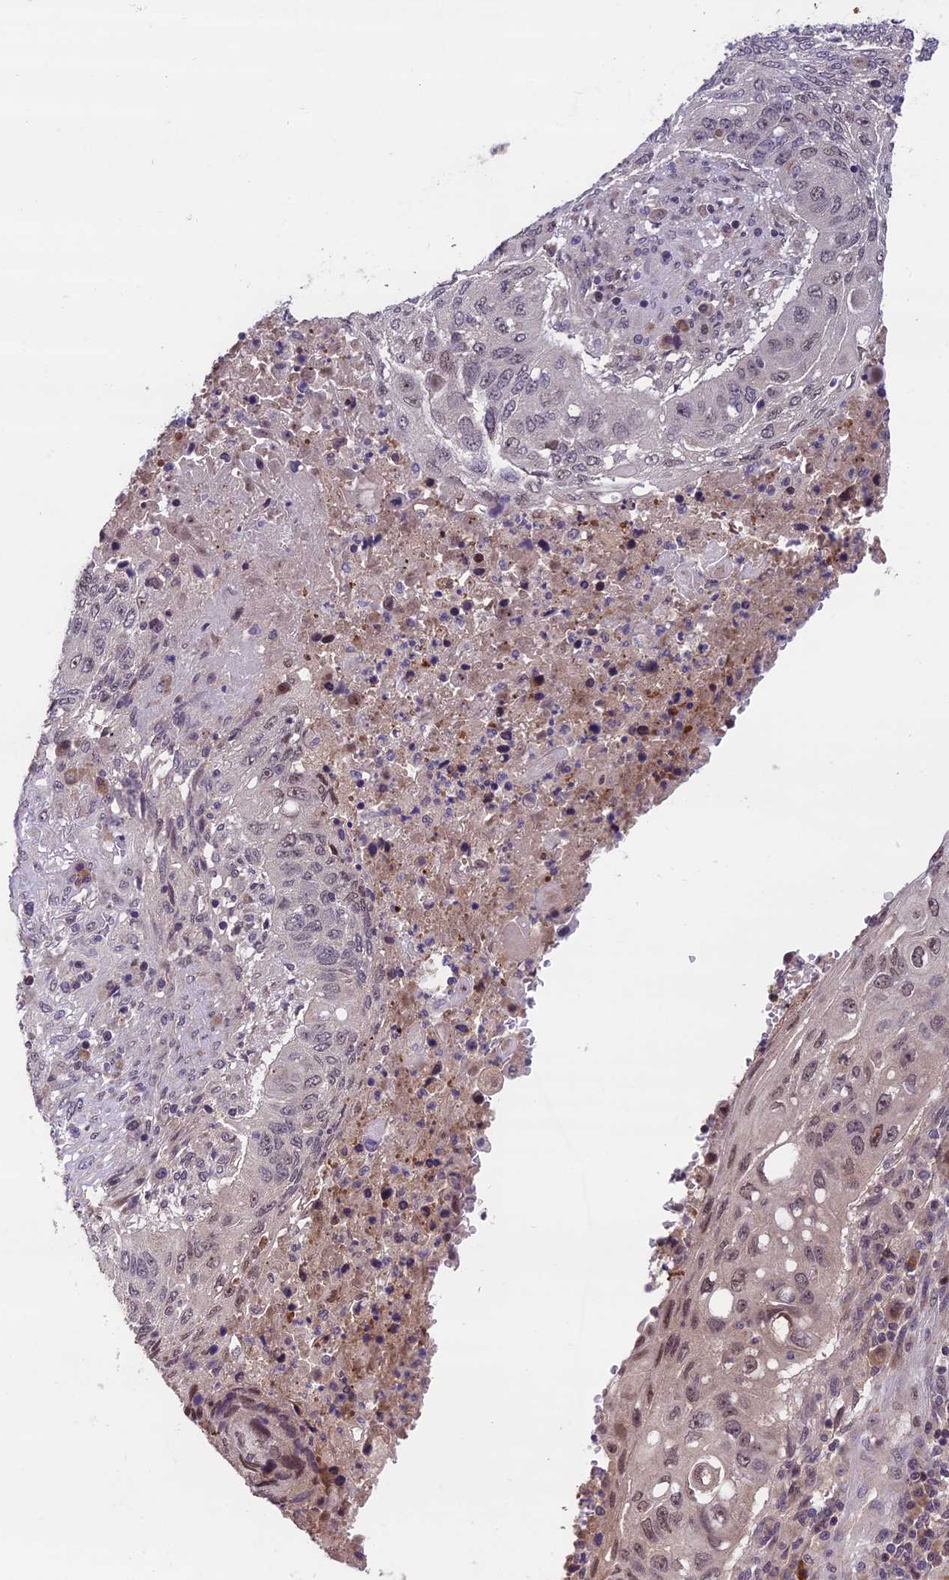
{"staining": {"intensity": "moderate", "quantity": "25%-75%", "location": "nuclear"}, "tissue": "lung cancer", "cell_type": "Tumor cells", "image_type": "cancer", "snomed": [{"axis": "morphology", "description": "Squamous cell carcinoma, NOS"}, {"axis": "topography", "description": "Lung"}], "caption": "A medium amount of moderate nuclear expression is seen in approximately 25%-75% of tumor cells in lung cancer (squamous cell carcinoma) tissue.", "gene": "ZNF333", "patient": {"sex": "female", "age": 63}}